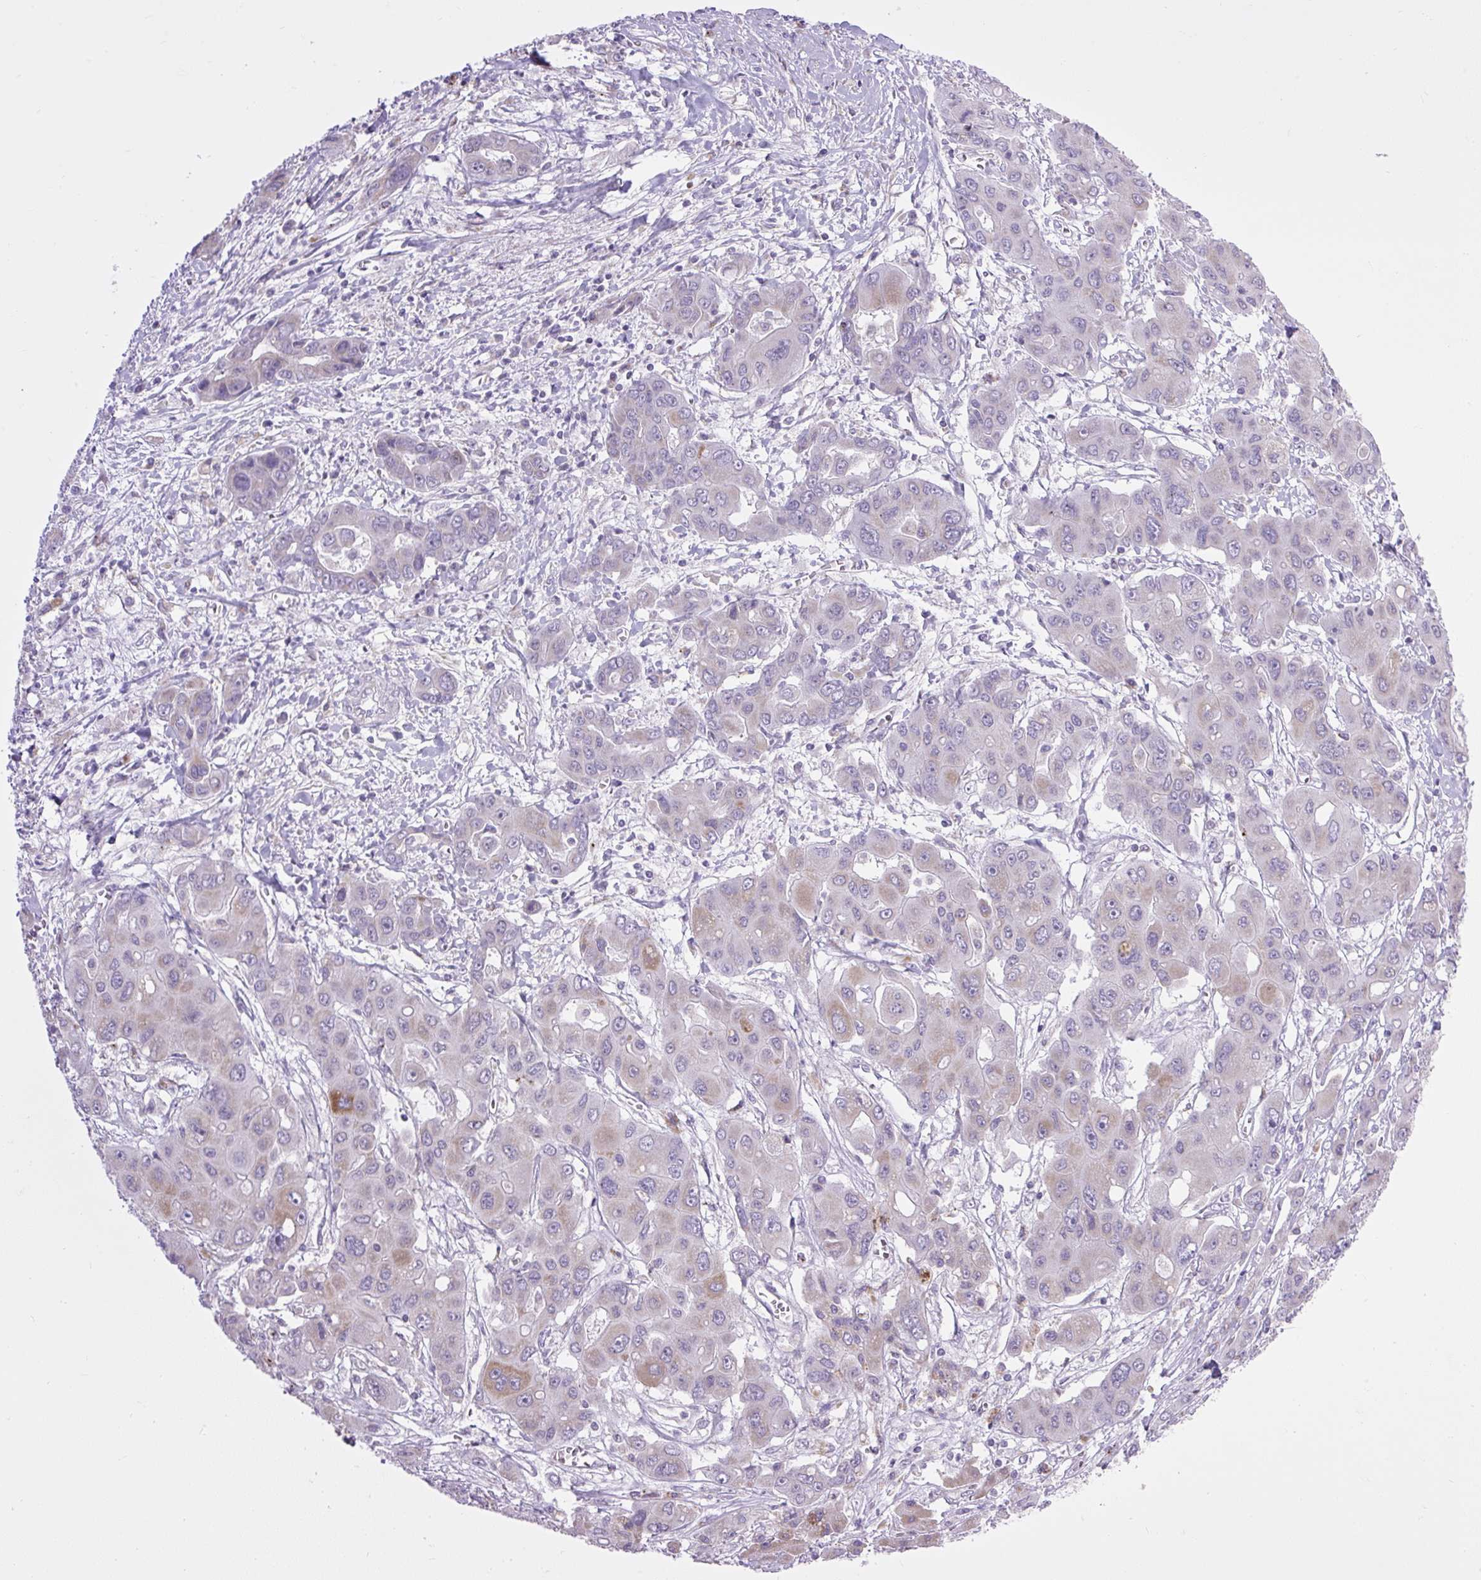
{"staining": {"intensity": "moderate", "quantity": "<25%", "location": "cytoplasmic/membranous"}, "tissue": "liver cancer", "cell_type": "Tumor cells", "image_type": "cancer", "snomed": [{"axis": "morphology", "description": "Cholangiocarcinoma"}, {"axis": "topography", "description": "Liver"}], "caption": "Liver cholangiocarcinoma was stained to show a protein in brown. There is low levels of moderate cytoplasmic/membranous expression in approximately <25% of tumor cells.", "gene": "RNASE10", "patient": {"sex": "male", "age": 67}}